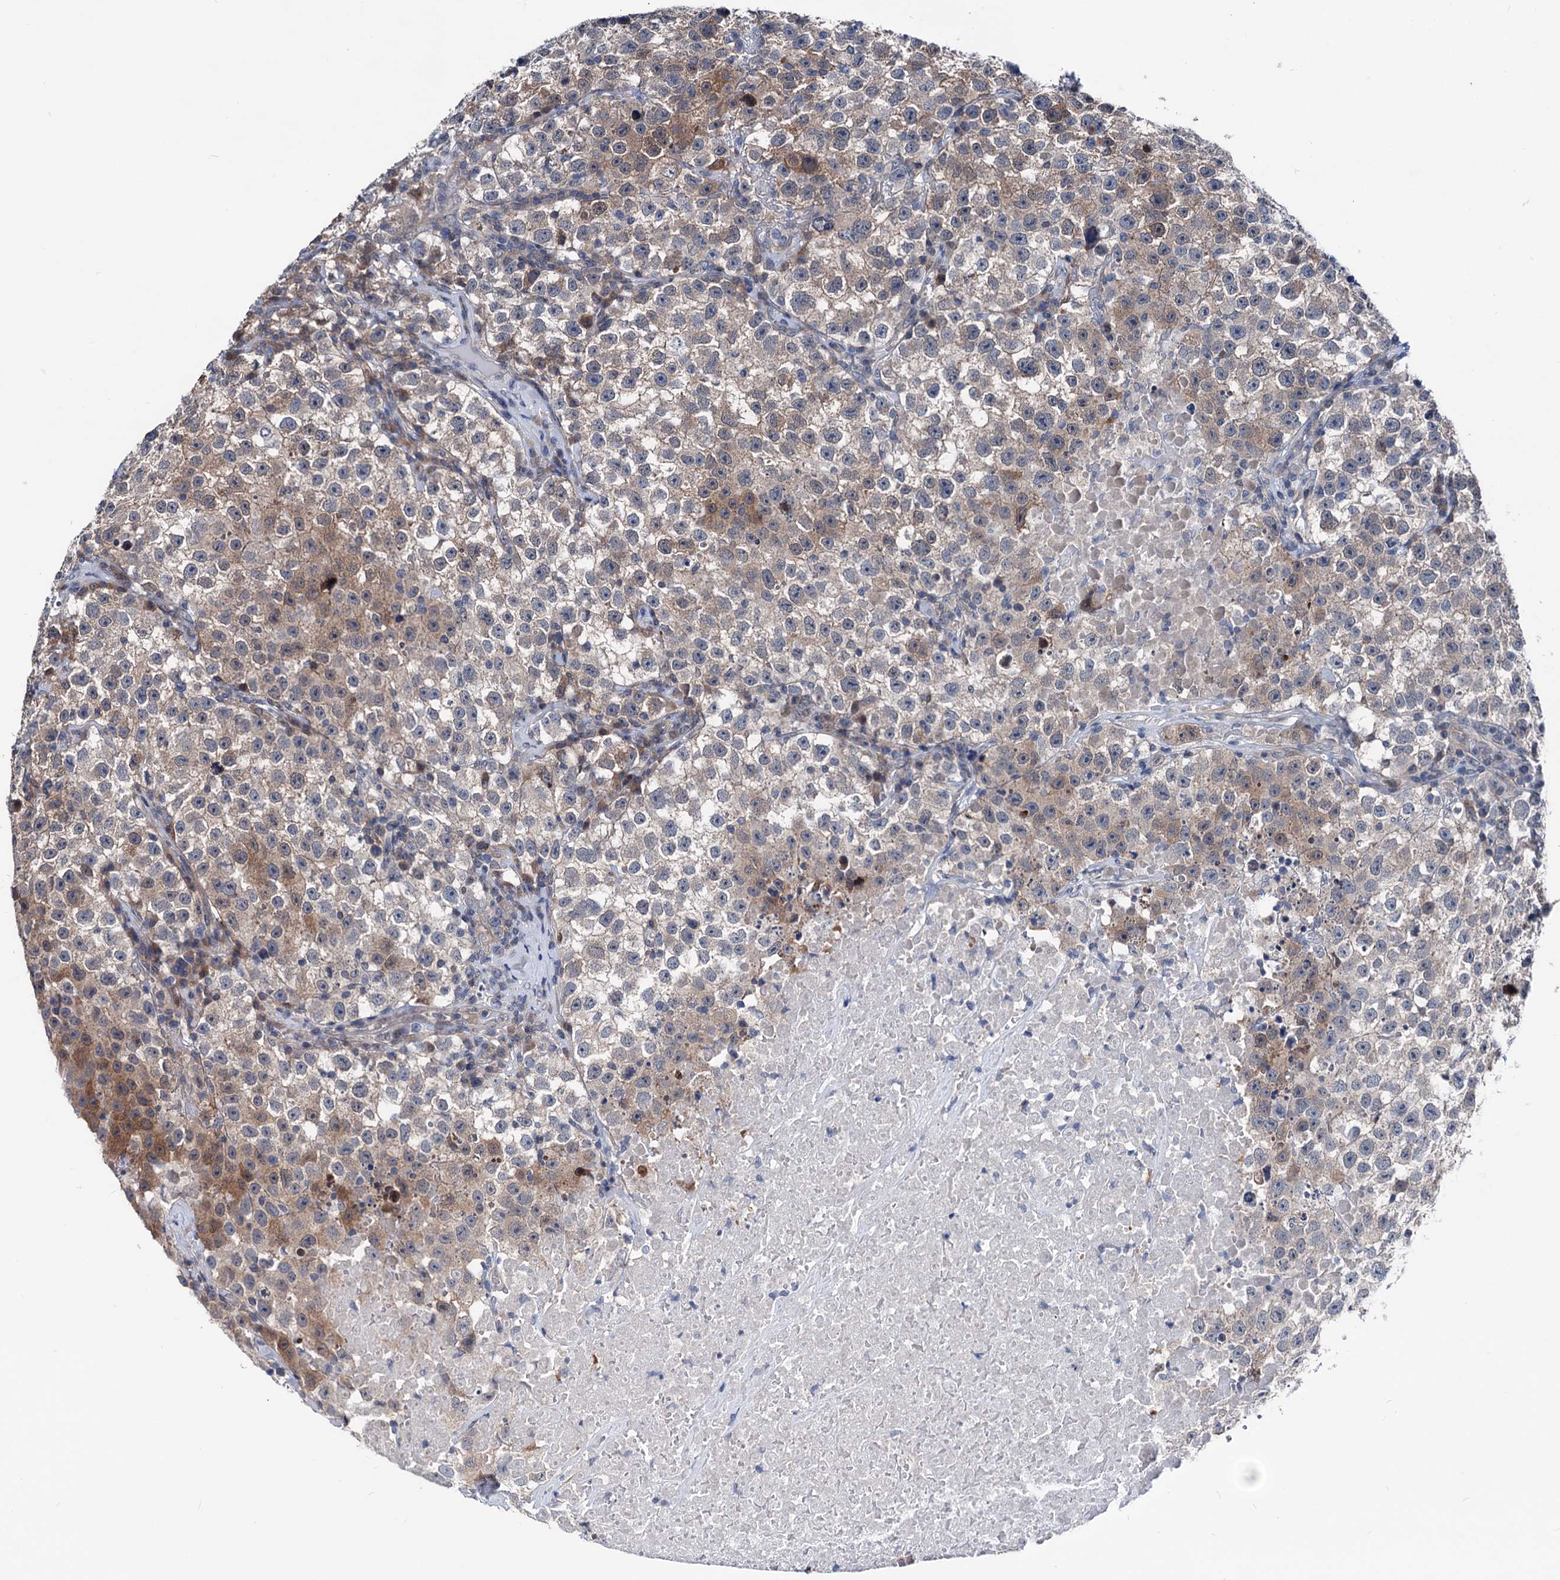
{"staining": {"intensity": "moderate", "quantity": "<25%", "location": "cytoplasmic/membranous"}, "tissue": "testis cancer", "cell_type": "Tumor cells", "image_type": "cancer", "snomed": [{"axis": "morphology", "description": "Seminoma, NOS"}, {"axis": "topography", "description": "Testis"}], "caption": "Protein analysis of testis cancer tissue shows moderate cytoplasmic/membranous staining in approximately <25% of tumor cells.", "gene": "GLO1", "patient": {"sex": "male", "age": 22}}